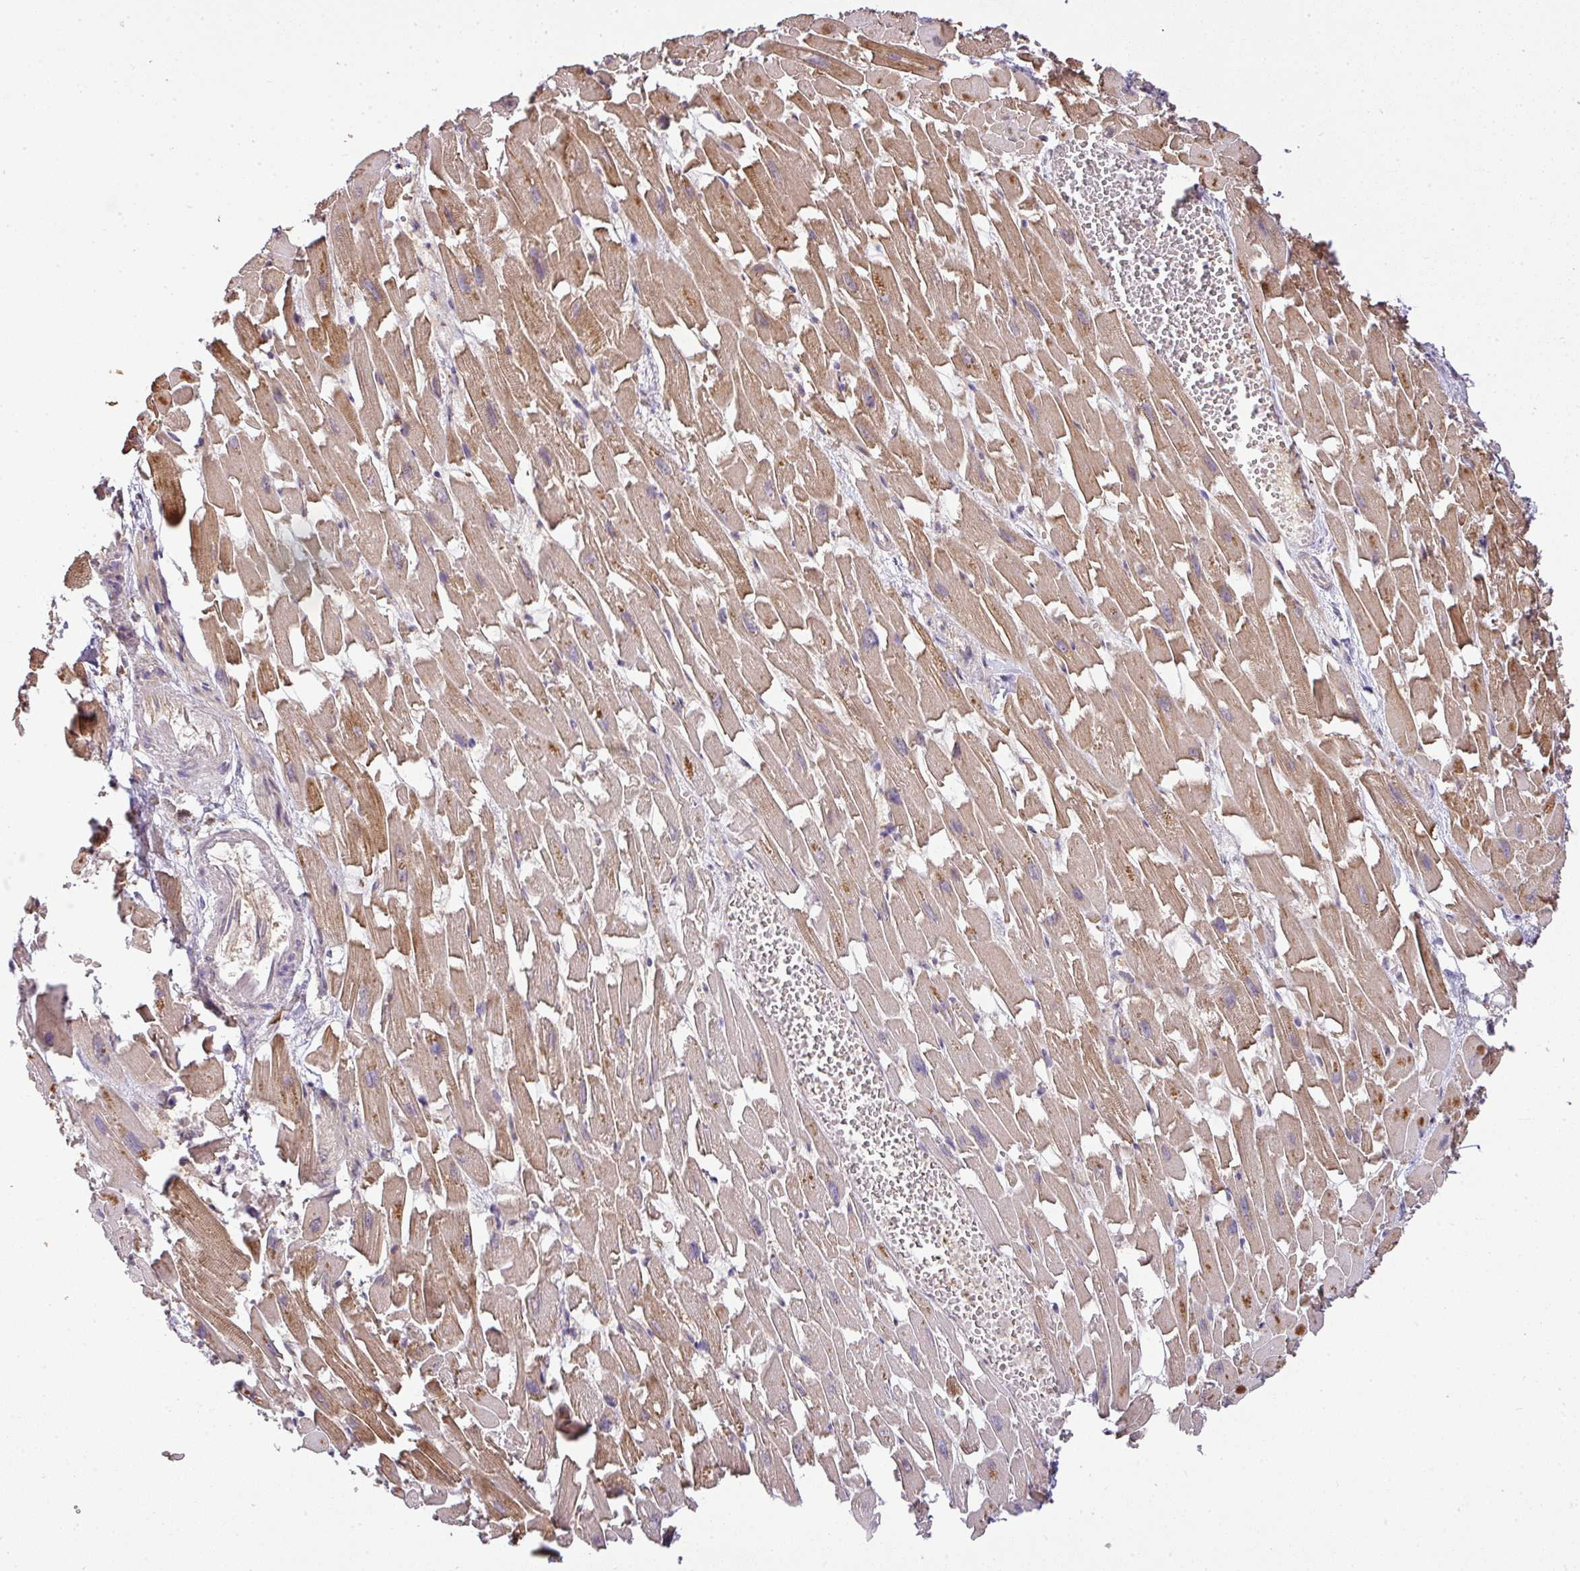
{"staining": {"intensity": "strong", "quantity": ">75%", "location": "cytoplasmic/membranous"}, "tissue": "heart muscle", "cell_type": "Cardiomyocytes", "image_type": "normal", "snomed": [{"axis": "morphology", "description": "Normal tissue, NOS"}, {"axis": "topography", "description": "Heart"}], "caption": "Cardiomyocytes exhibit high levels of strong cytoplasmic/membranous staining in about >75% of cells in benign heart muscle. (DAB (3,3'-diaminobenzidine) = brown stain, brightfield microscopy at high magnification).", "gene": "GSPT1", "patient": {"sex": "female", "age": 64}}